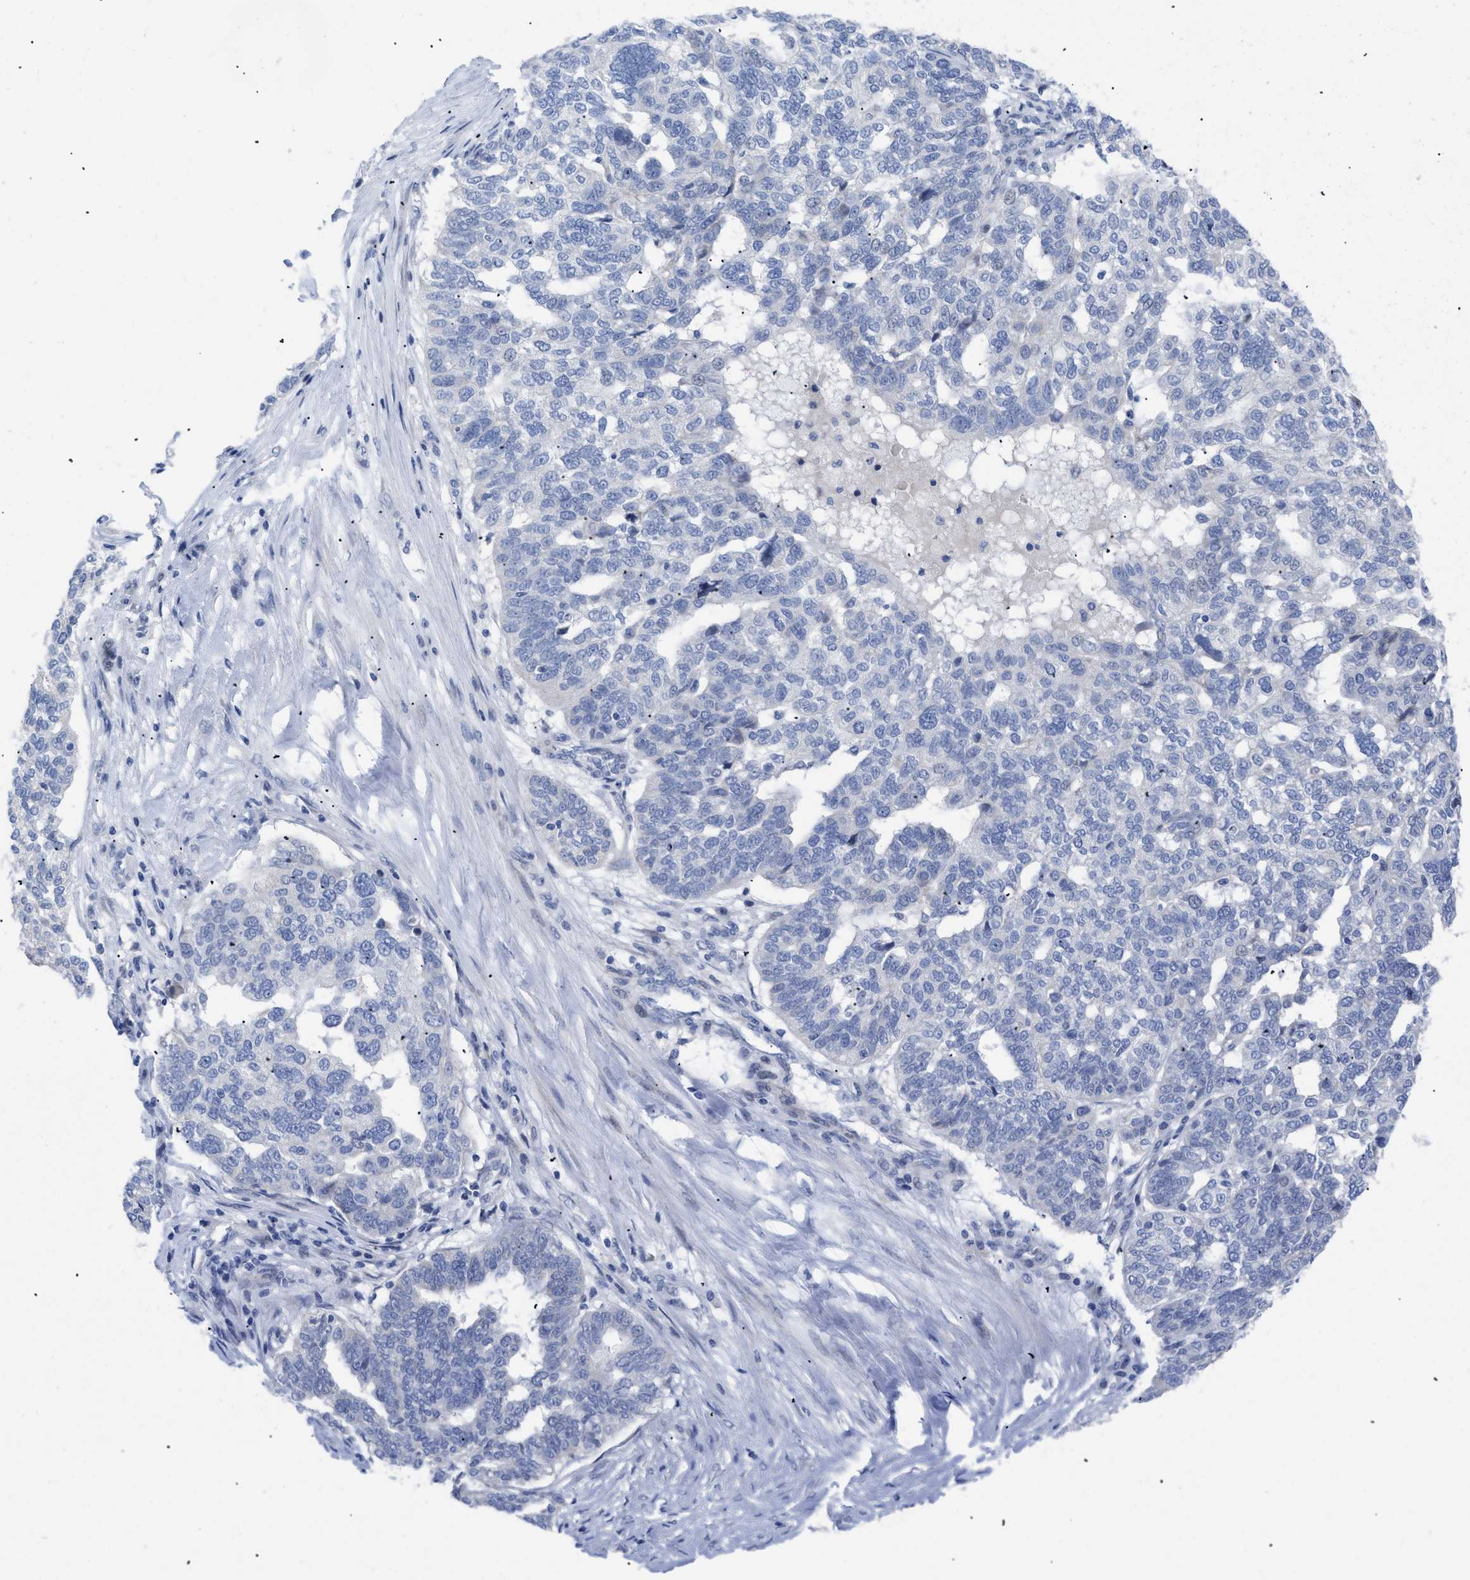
{"staining": {"intensity": "negative", "quantity": "none", "location": "none"}, "tissue": "ovarian cancer", "cell_type": "Tumor cells", "image_type": "cancer", "snomed": [{"axis": "morphology", "description": "Cystadenocarcinoma, serous, NOS"}, {"axis": "topography", "description": "Ovary"}], "caption": "A photomicrograph of ovarian cancer (serous cystadenocarcinoma) stained for a protein demonstrates no brown staining in tumor cells.", "gene": "CAV3", "patient": {"sex": "female", "age": 59}}